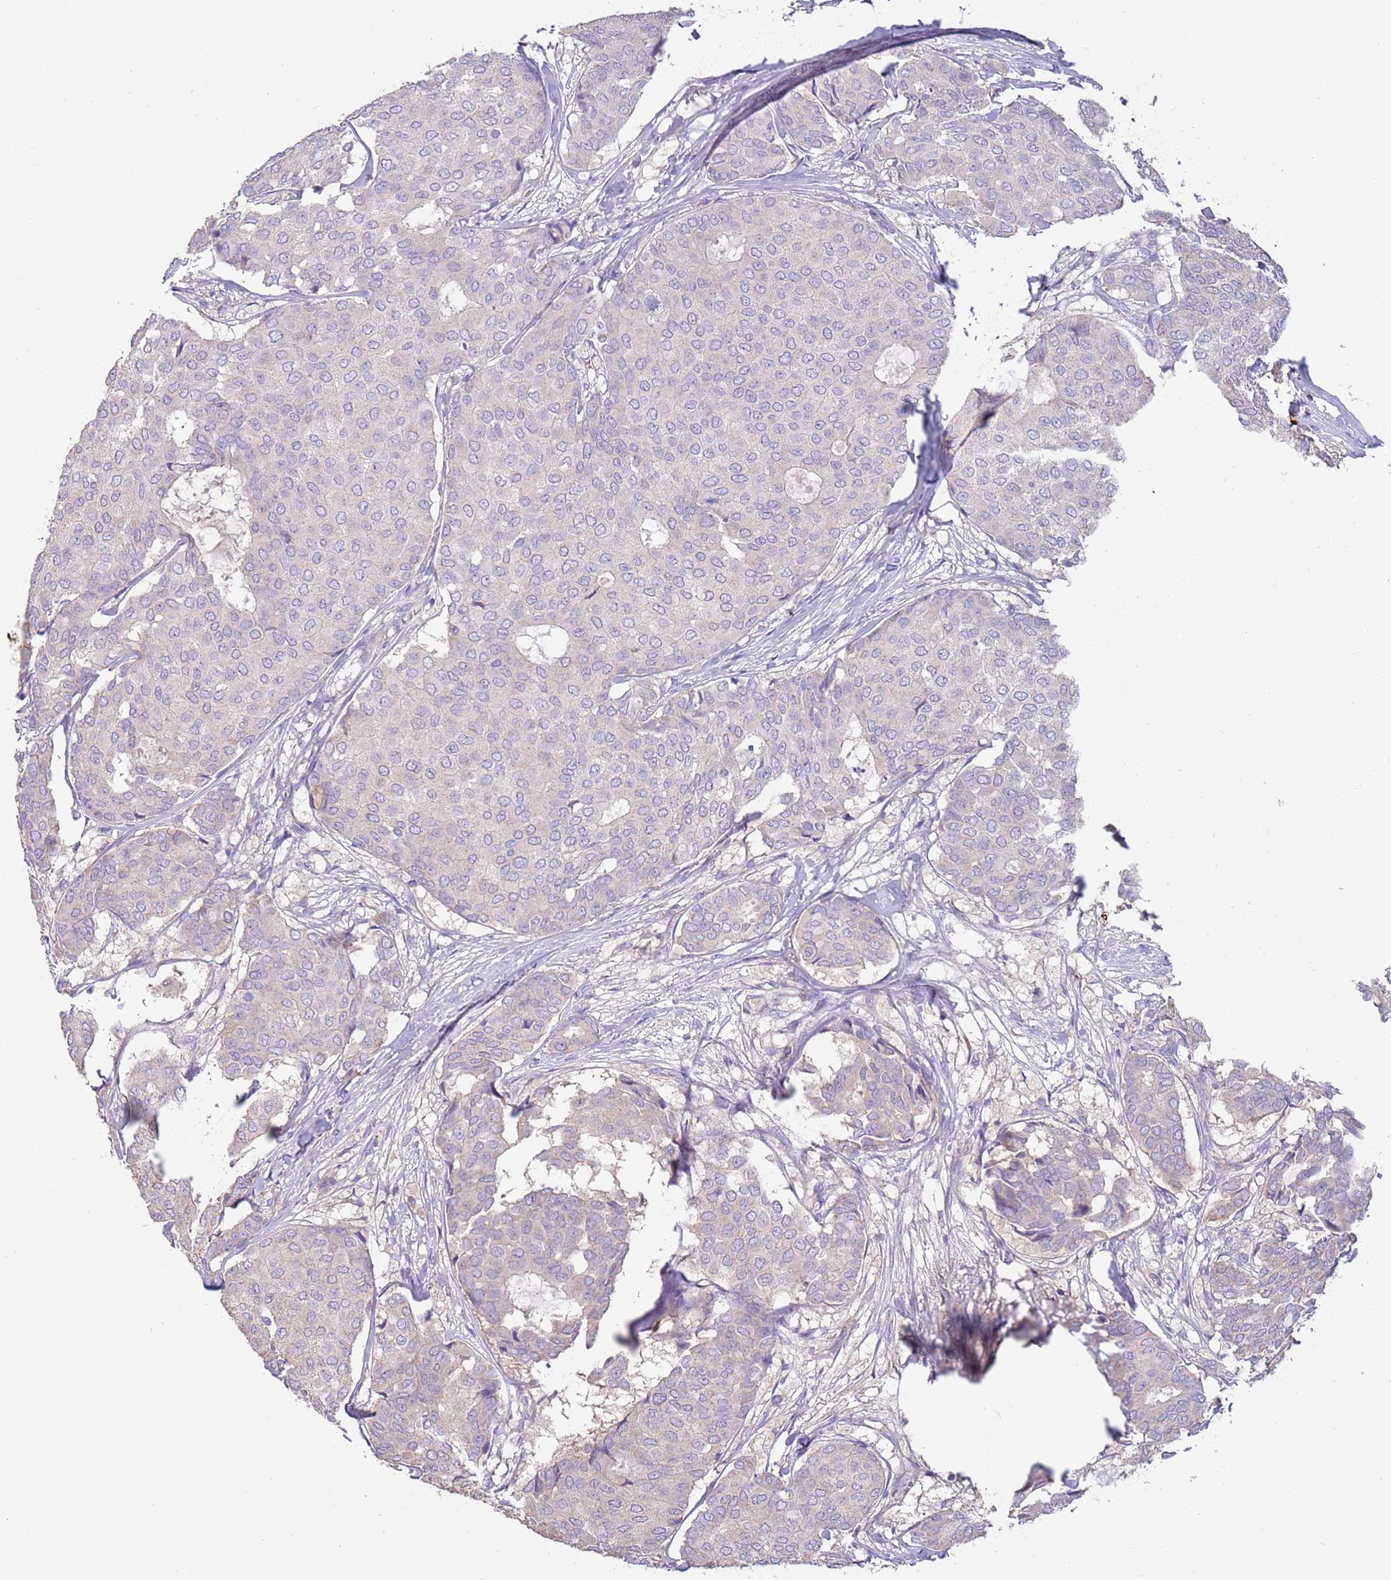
{"staining": {"intensity": "negative", "quantity": "none", "location": "none"}, "tissue": "breast cancer", "cell_type": "Tumor cells", "image_type": "cancer", "snomed": [{"axis": "morphology", "description": "Duct carcinoma"}, {"axis": "topography", "description": "Breast"}], "caption": "A high-resolution micrograph shows IHC staining of breast infiltrating ductal carcinoma, which shows no significant positivity in tumor cells.", "gene": "TRMO", "patient": {"sex": "female", "age": 75}}